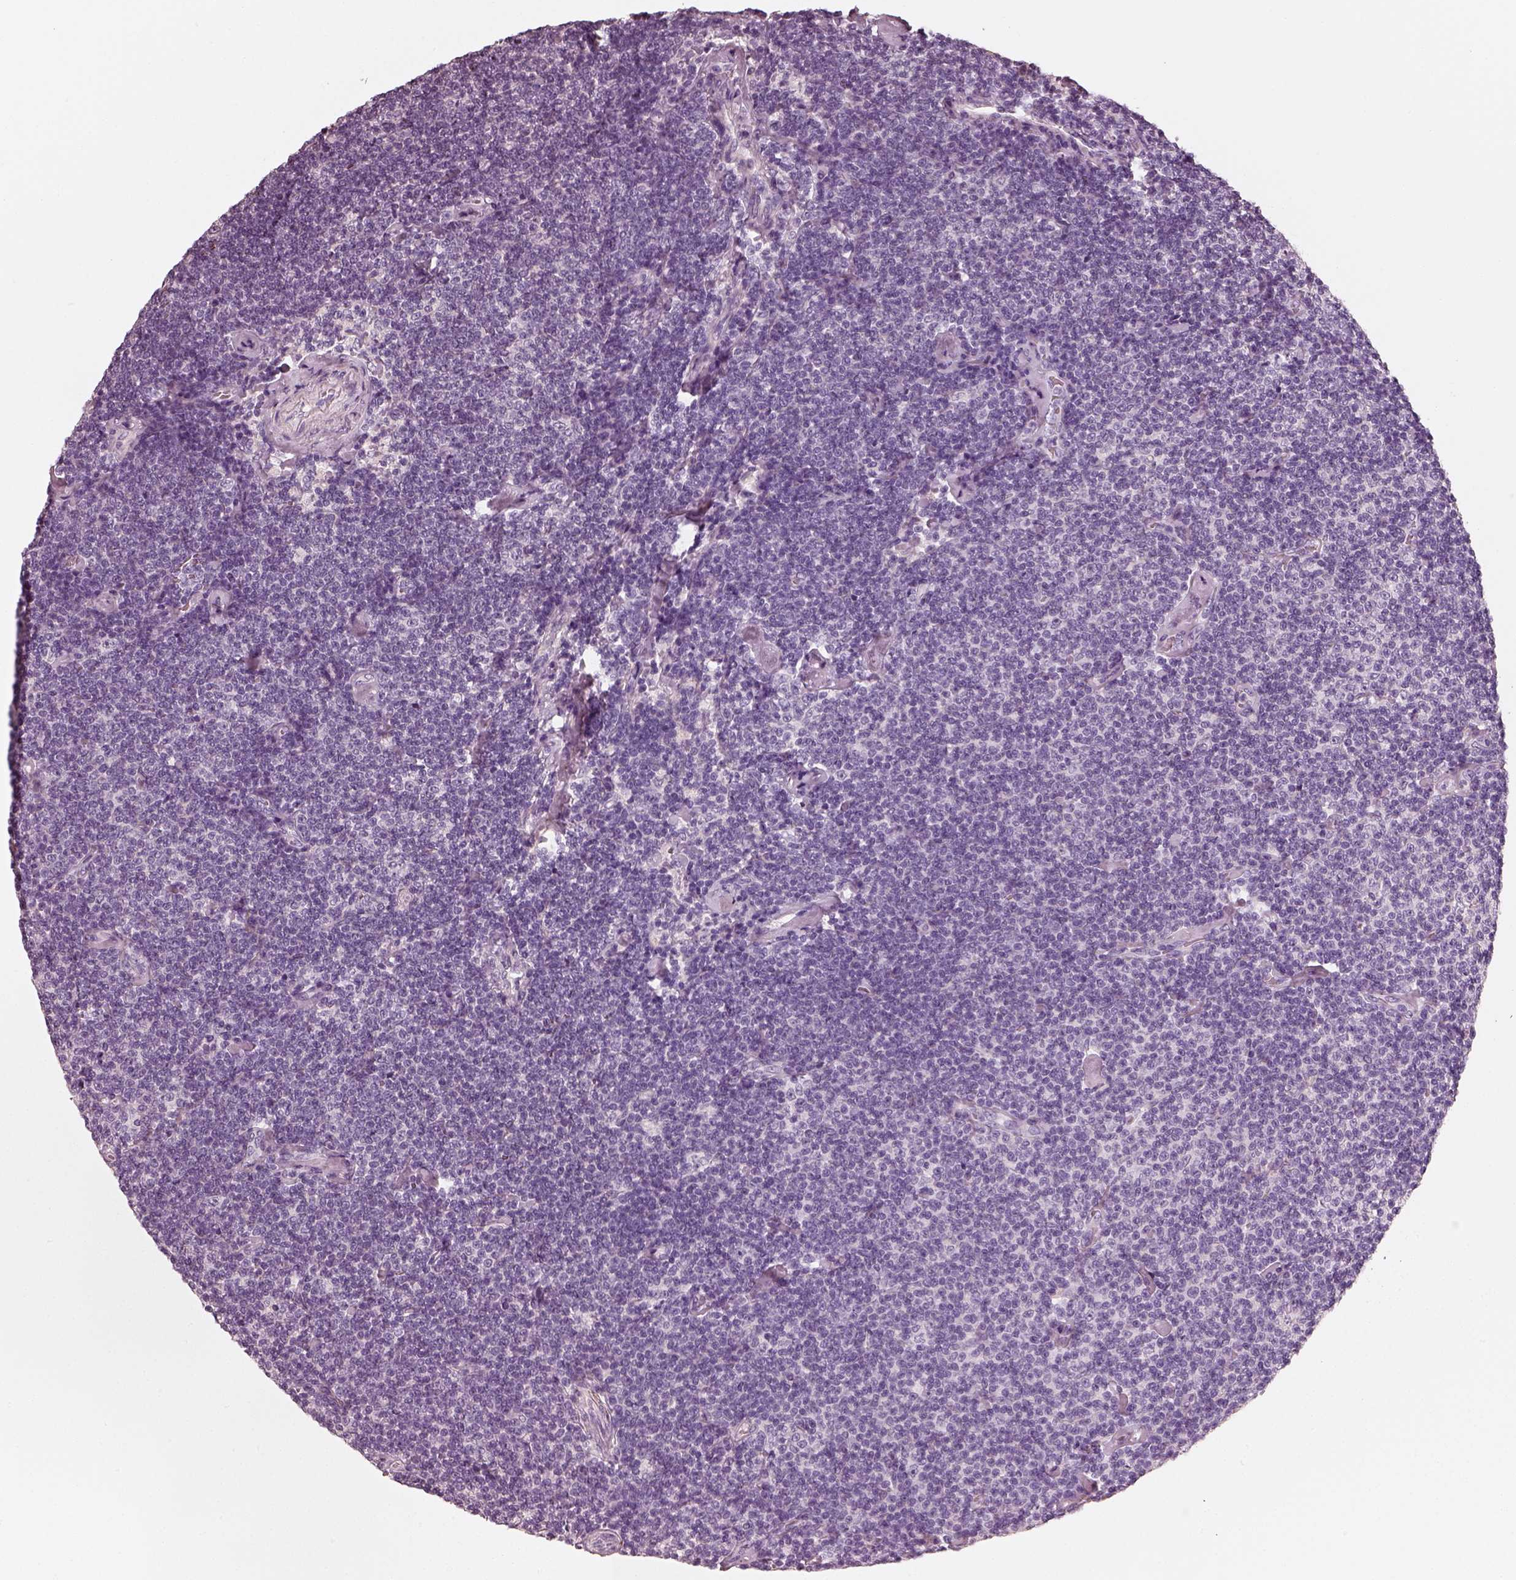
{"staining": {"intensity": "negative", "quantity": "none", "location": "none"}, "tissue": "lymphoma", "cell_type": "Tumor cells", "image_type": "cancer", "snomed": [{"axis": "morphology", "description": "Malignant lymphoma, non-Hodgkin's type, Low grade"}, {"axis": "topography", "description": "Lymph node"}], "caption": "Immunohistochemistry (IHC) photomicrograph of neoplastic tissue: lymphoma stained with DAB (3,3'-diaminobenzidine) reveals no significant protein staining in tumor cells.", "gene": "RS1", "patient": {"sex": "male", "age": 81}}